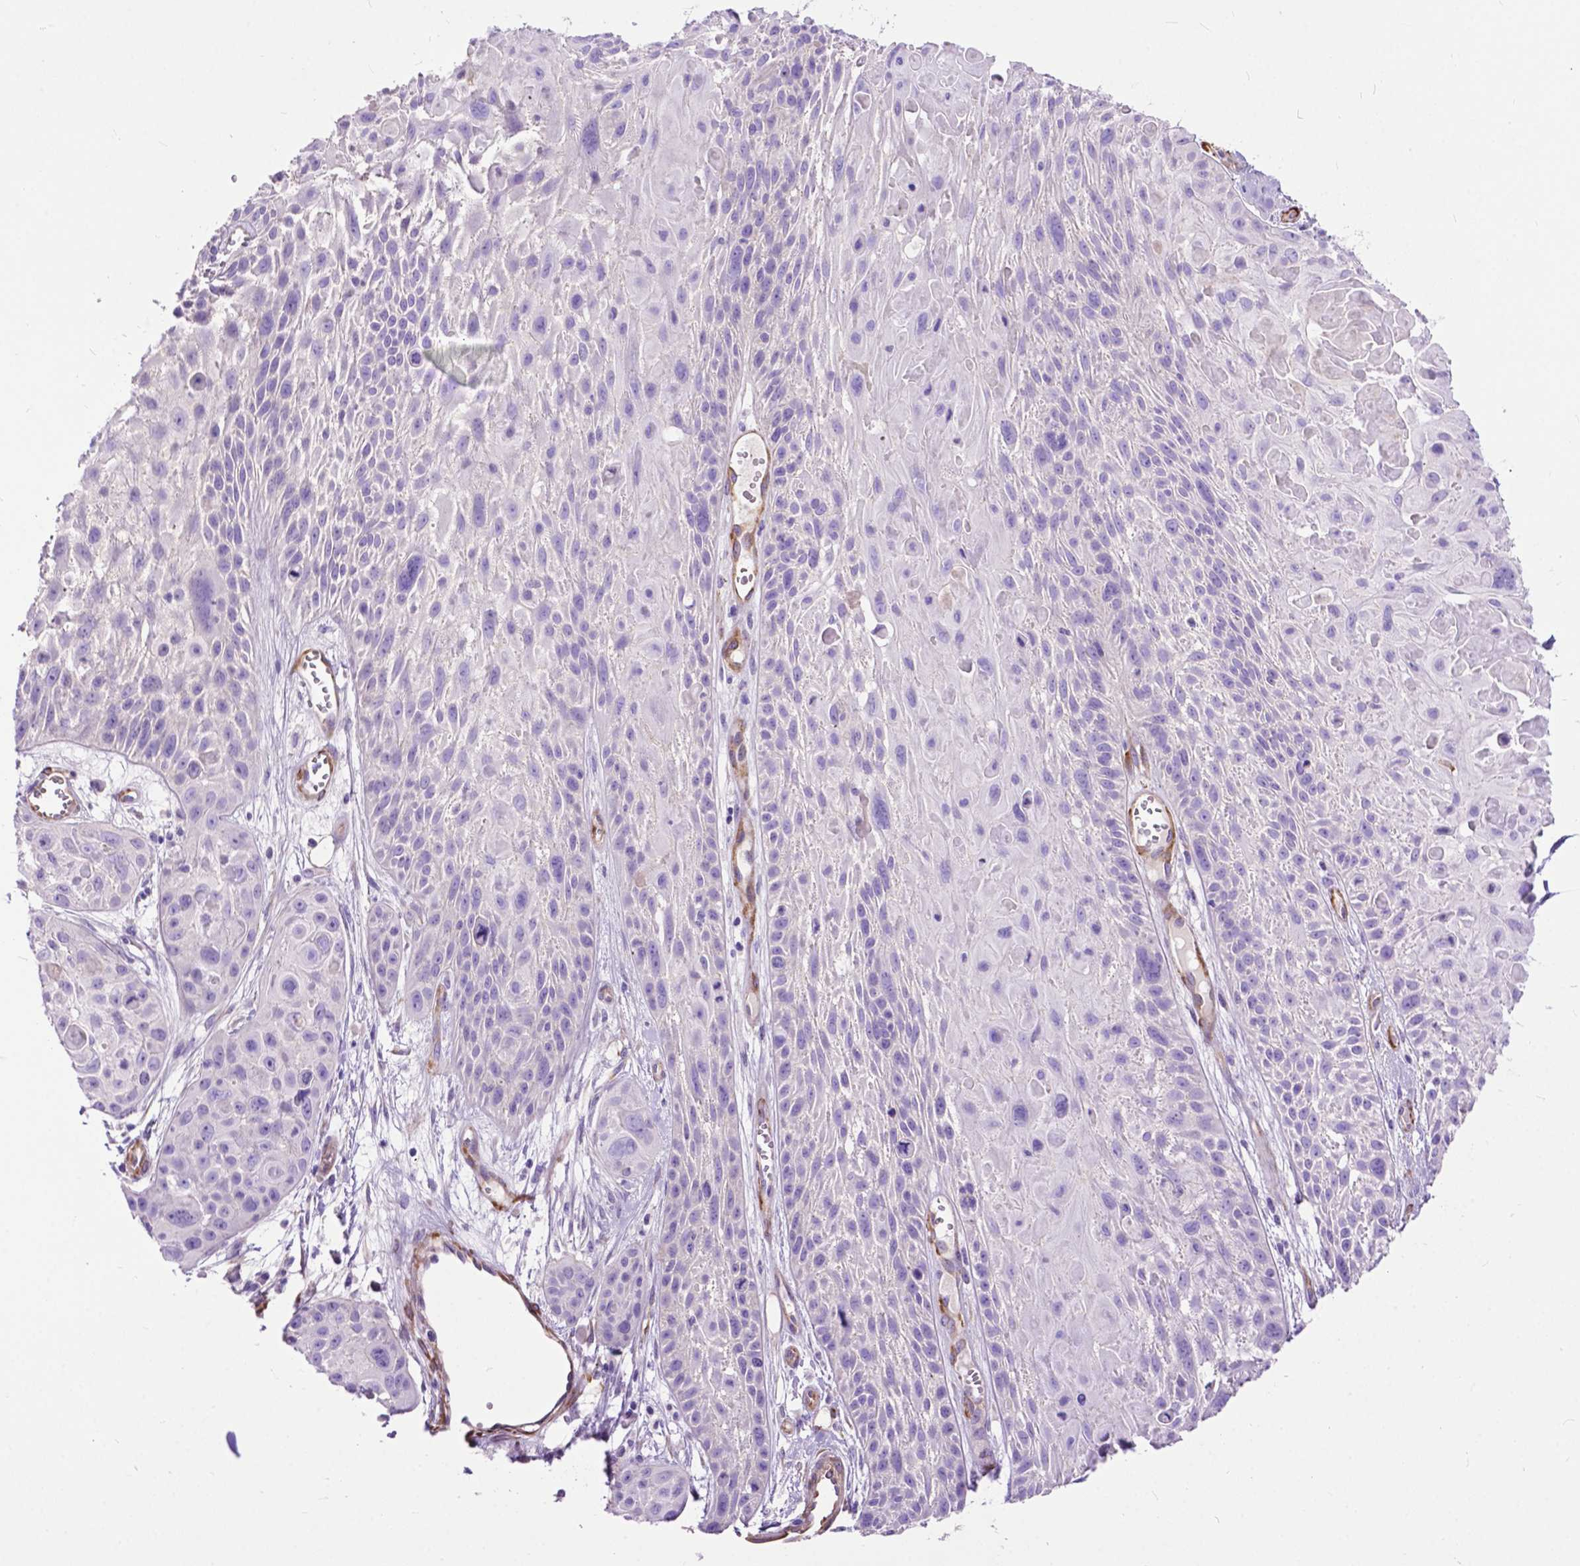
{"staining": {"intensity": "negative", "quantity": "none", "location": "none"}, "tissue": "skin cancer", "cell_type": "Tumor cells", "image_type": "cancer", "snomed": [{"axis": "morphology", "description": "Squamous cell carcinoma, NOS"}, {"axis": "topography", "description": "Skin"}, {"axis": "topography", "description": "Anal"}], "caption": "Immunohistochemical staining of human skin squamous cell carcinoma exhibits no significant staining in tumor cells.", "gene": "PCDHA12", "patient": {"sex": "female", "age": 75}}